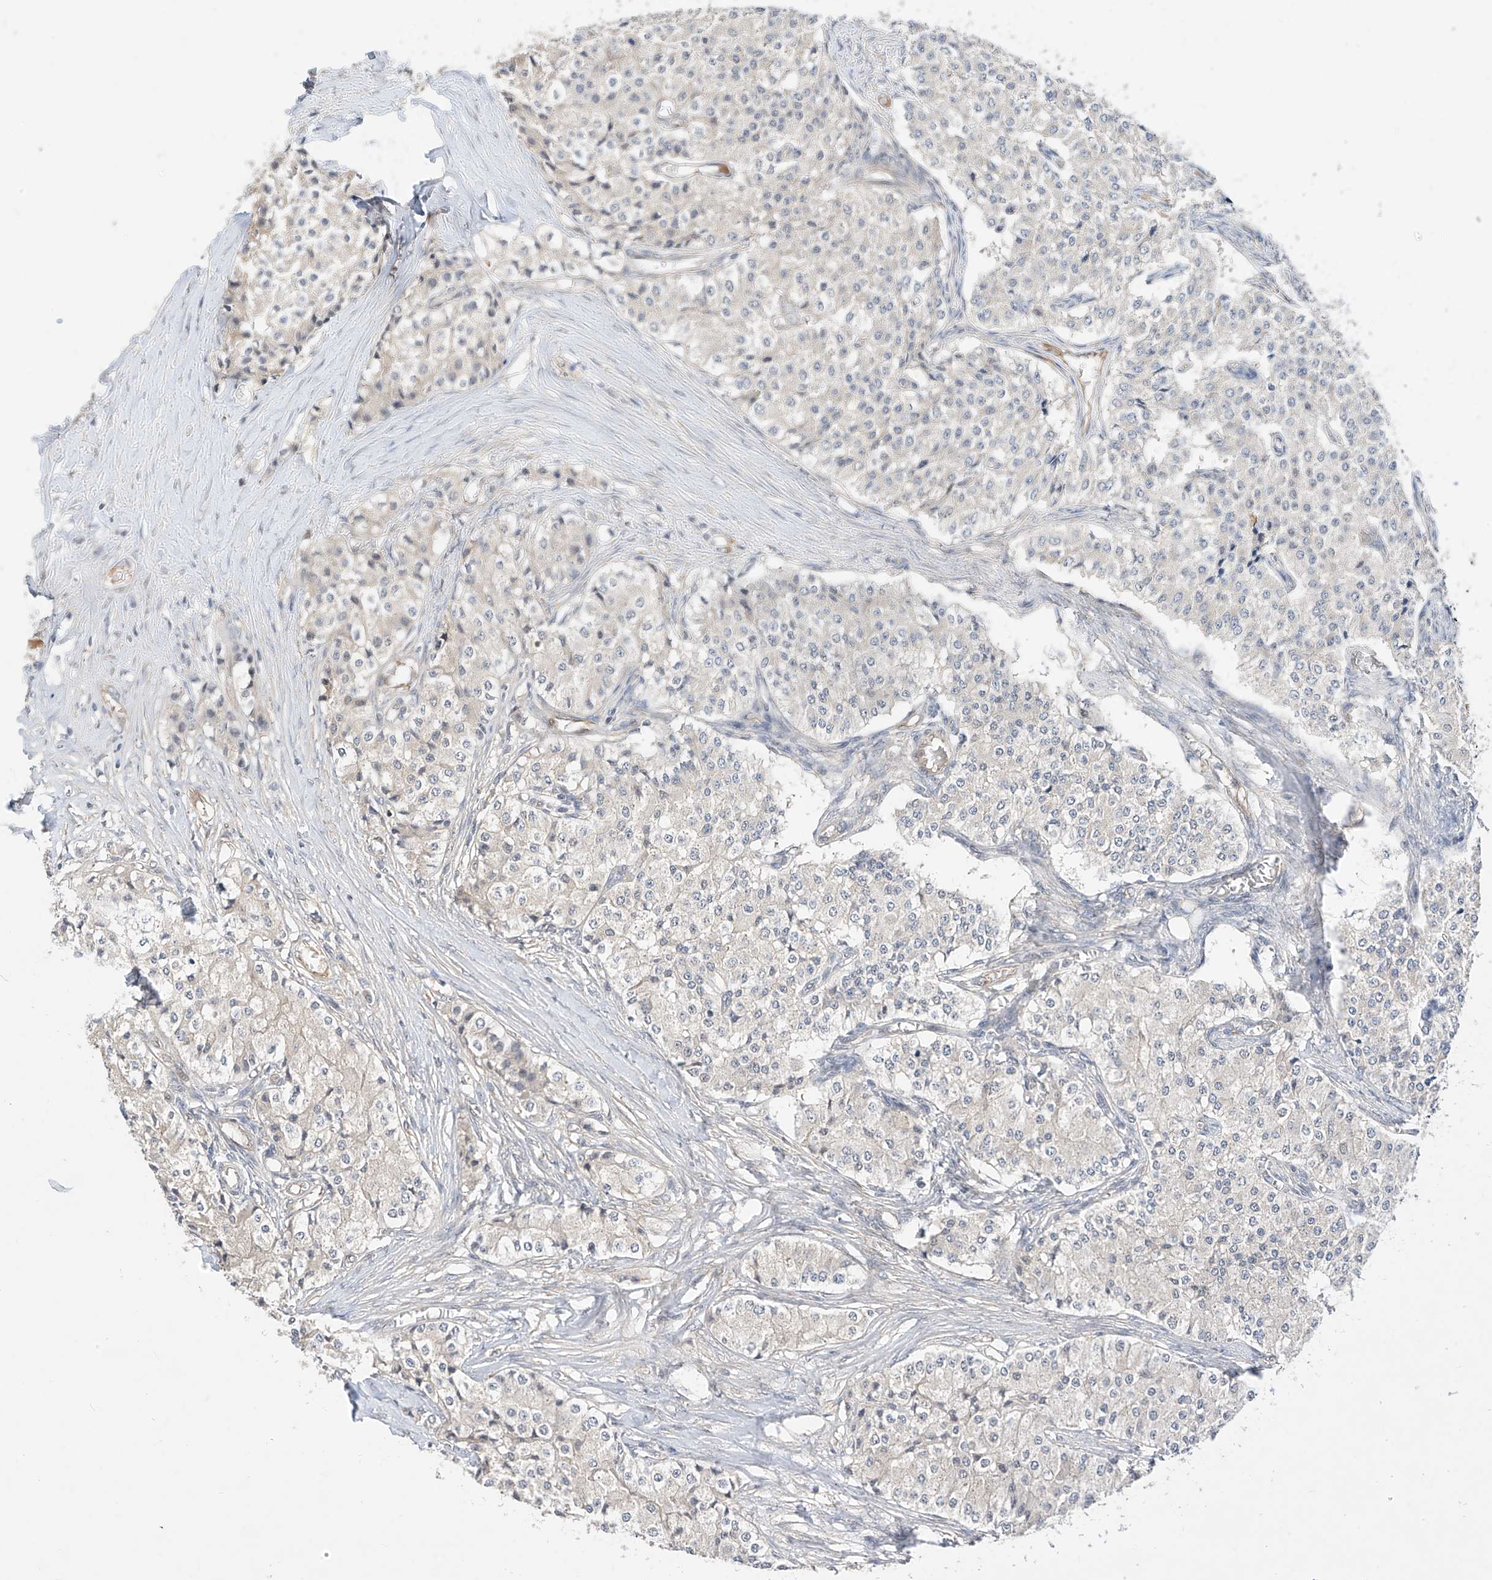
{"staining": {"intensity": "negative", "quantity": "none", "location": "none"}, "tissue": "carcinoid", "cell_type": "Tumor cells", "image_type": "cancer", "snomed": [{"axis": "morphology", "description": "Carcinoid, malignant, NOS"}, {"axis": "topography", "description": "Colon"}], "caption": "IHC of human malignant carcinoid demonstrates no expression in tumor cells.", "gene": "MRTFA", "patient": {"sex": "female", "age": 52}}